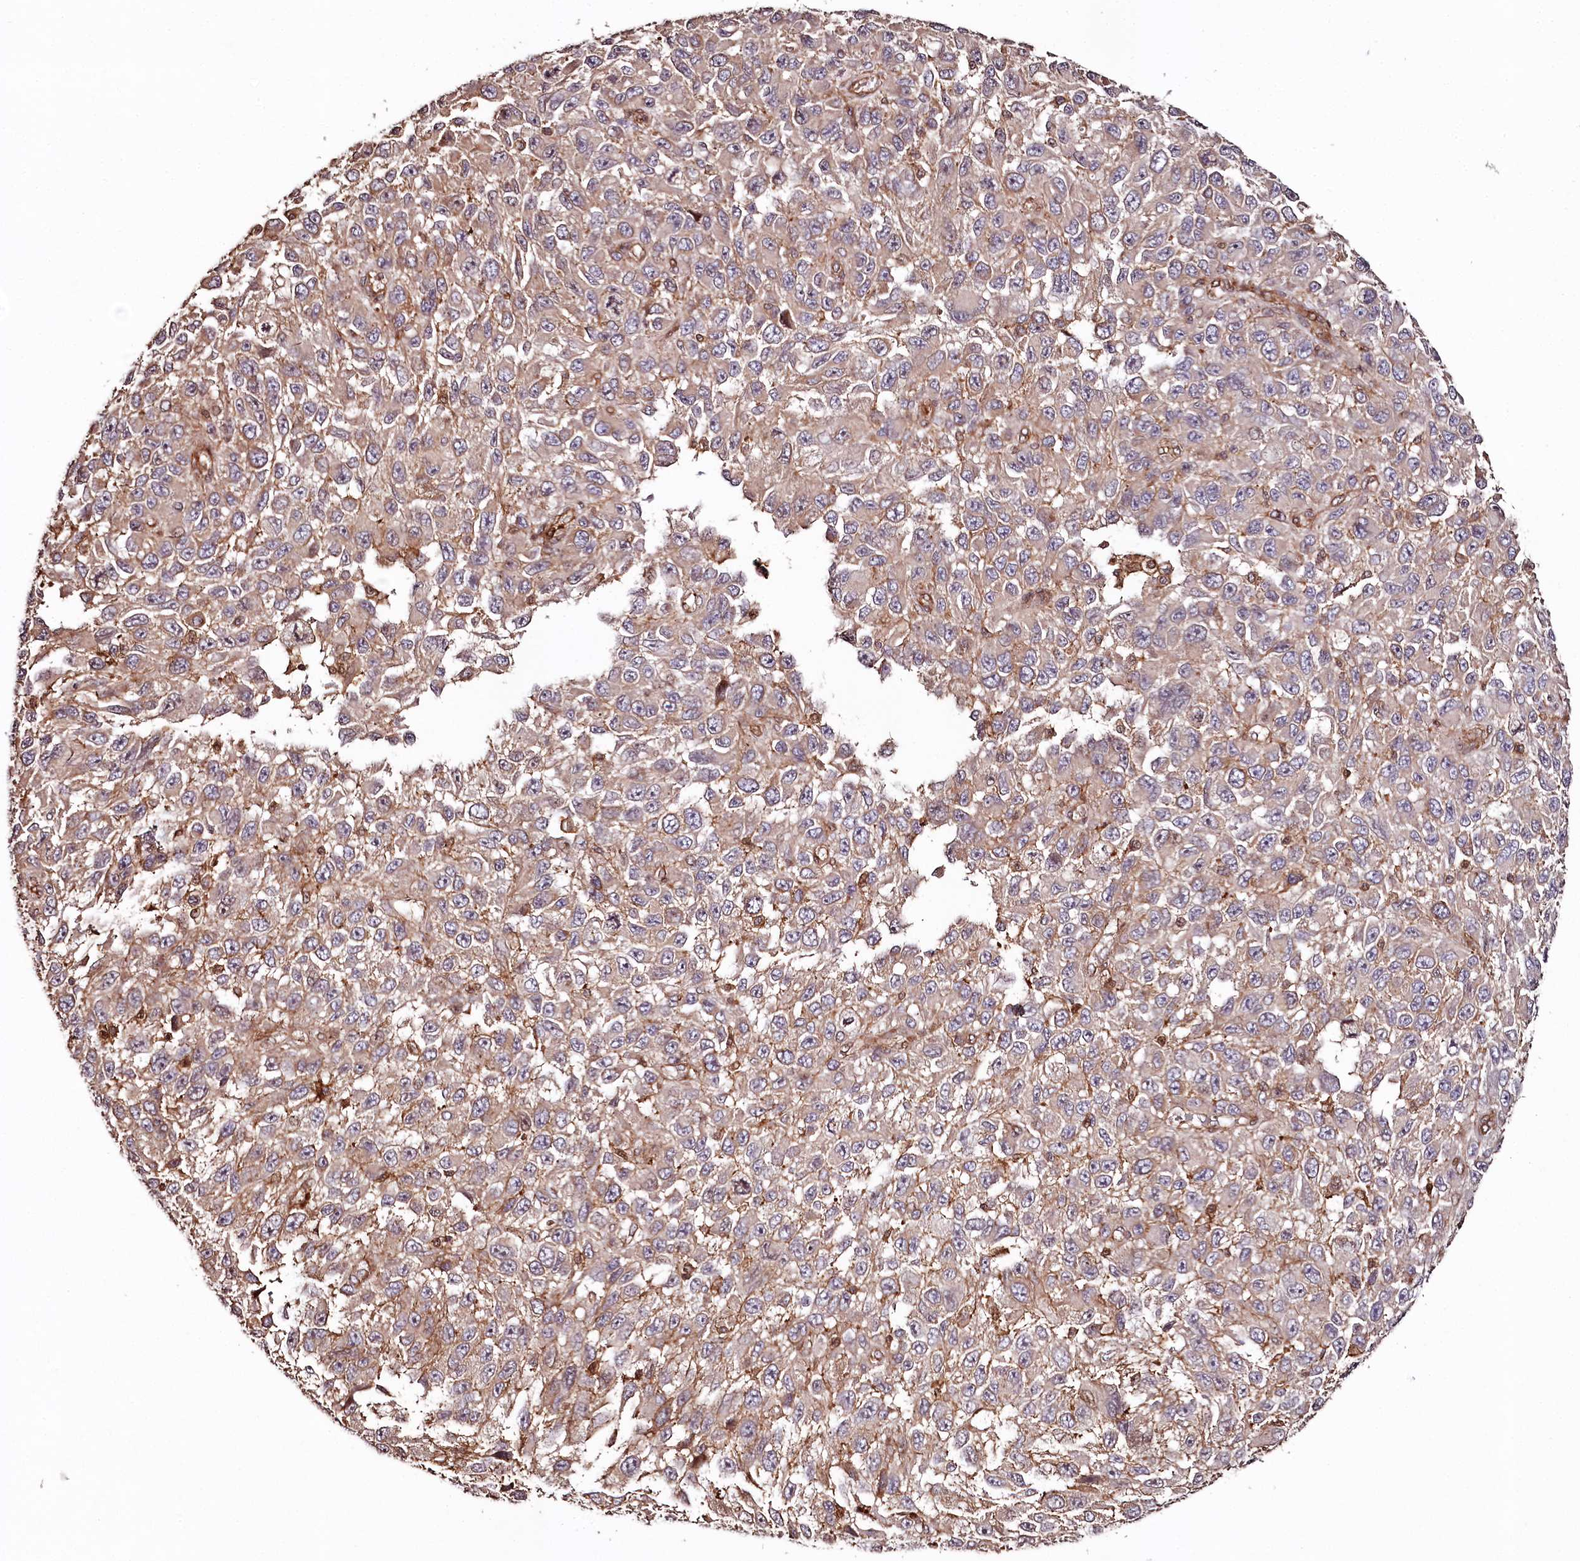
{"staining": {"intensity": "weak", "quantity": "25%-75%", "location": "cytoplasmic/membranous"}, "tissue": "melanoma", "cell_type": "Tumor cells", "image_type": "cancer", "snomed": [{"axis": "morphology", "description": "Malignant melanoma, NOS"}, {"axis": "topography", "description": "Skin"}], "caption": "Melanoma tissue exhibits weak cytoplasmic/membranous positivity in approximately 25%-75% of tumor cells", "gene": "KIF14", "patient": {"sex": "female", "age": 96}}